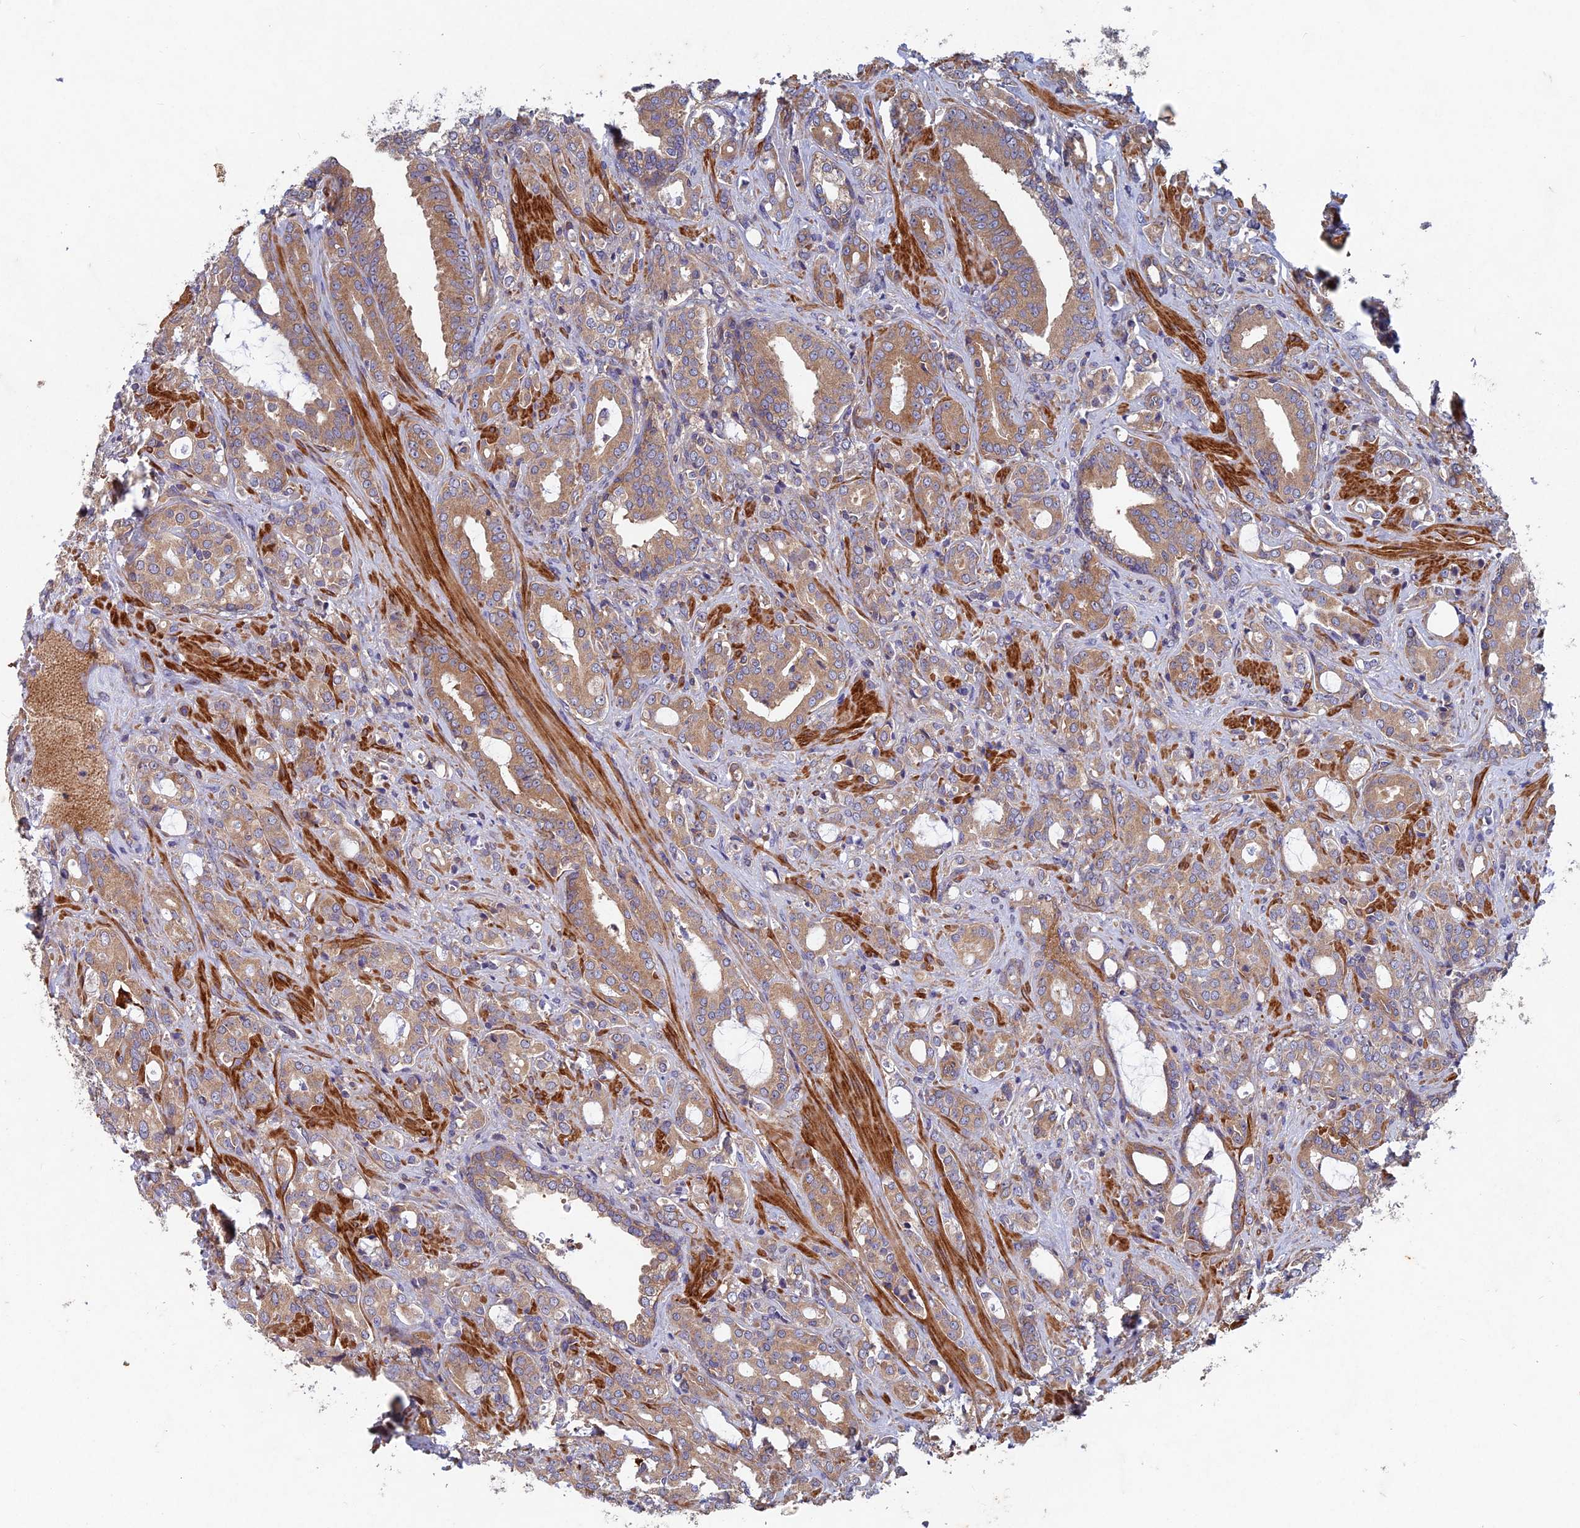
{"staining": {"intensity": "moderate", "quantity": ">75%", "location": "cytoplasmic/membranous"}, "tissue": "prostate cancer", "cell_type": "Tumor cells", "image_type": "cancer", "snomed": [{"axis": "morphology", "description": "Adenocarcinoma, High grade"}, {"axis": "topography", "description": "Prostate"}], "caption": "Prostate cancer (adenocarcinoma (high-grade)) stained for a protein (brown) demonstrates moderate cytoplasmic/membranous positive positivity in about >75% of tumor cells.", "gene": "NCAPG", "patient": {"sex": "male", "age": 72}}